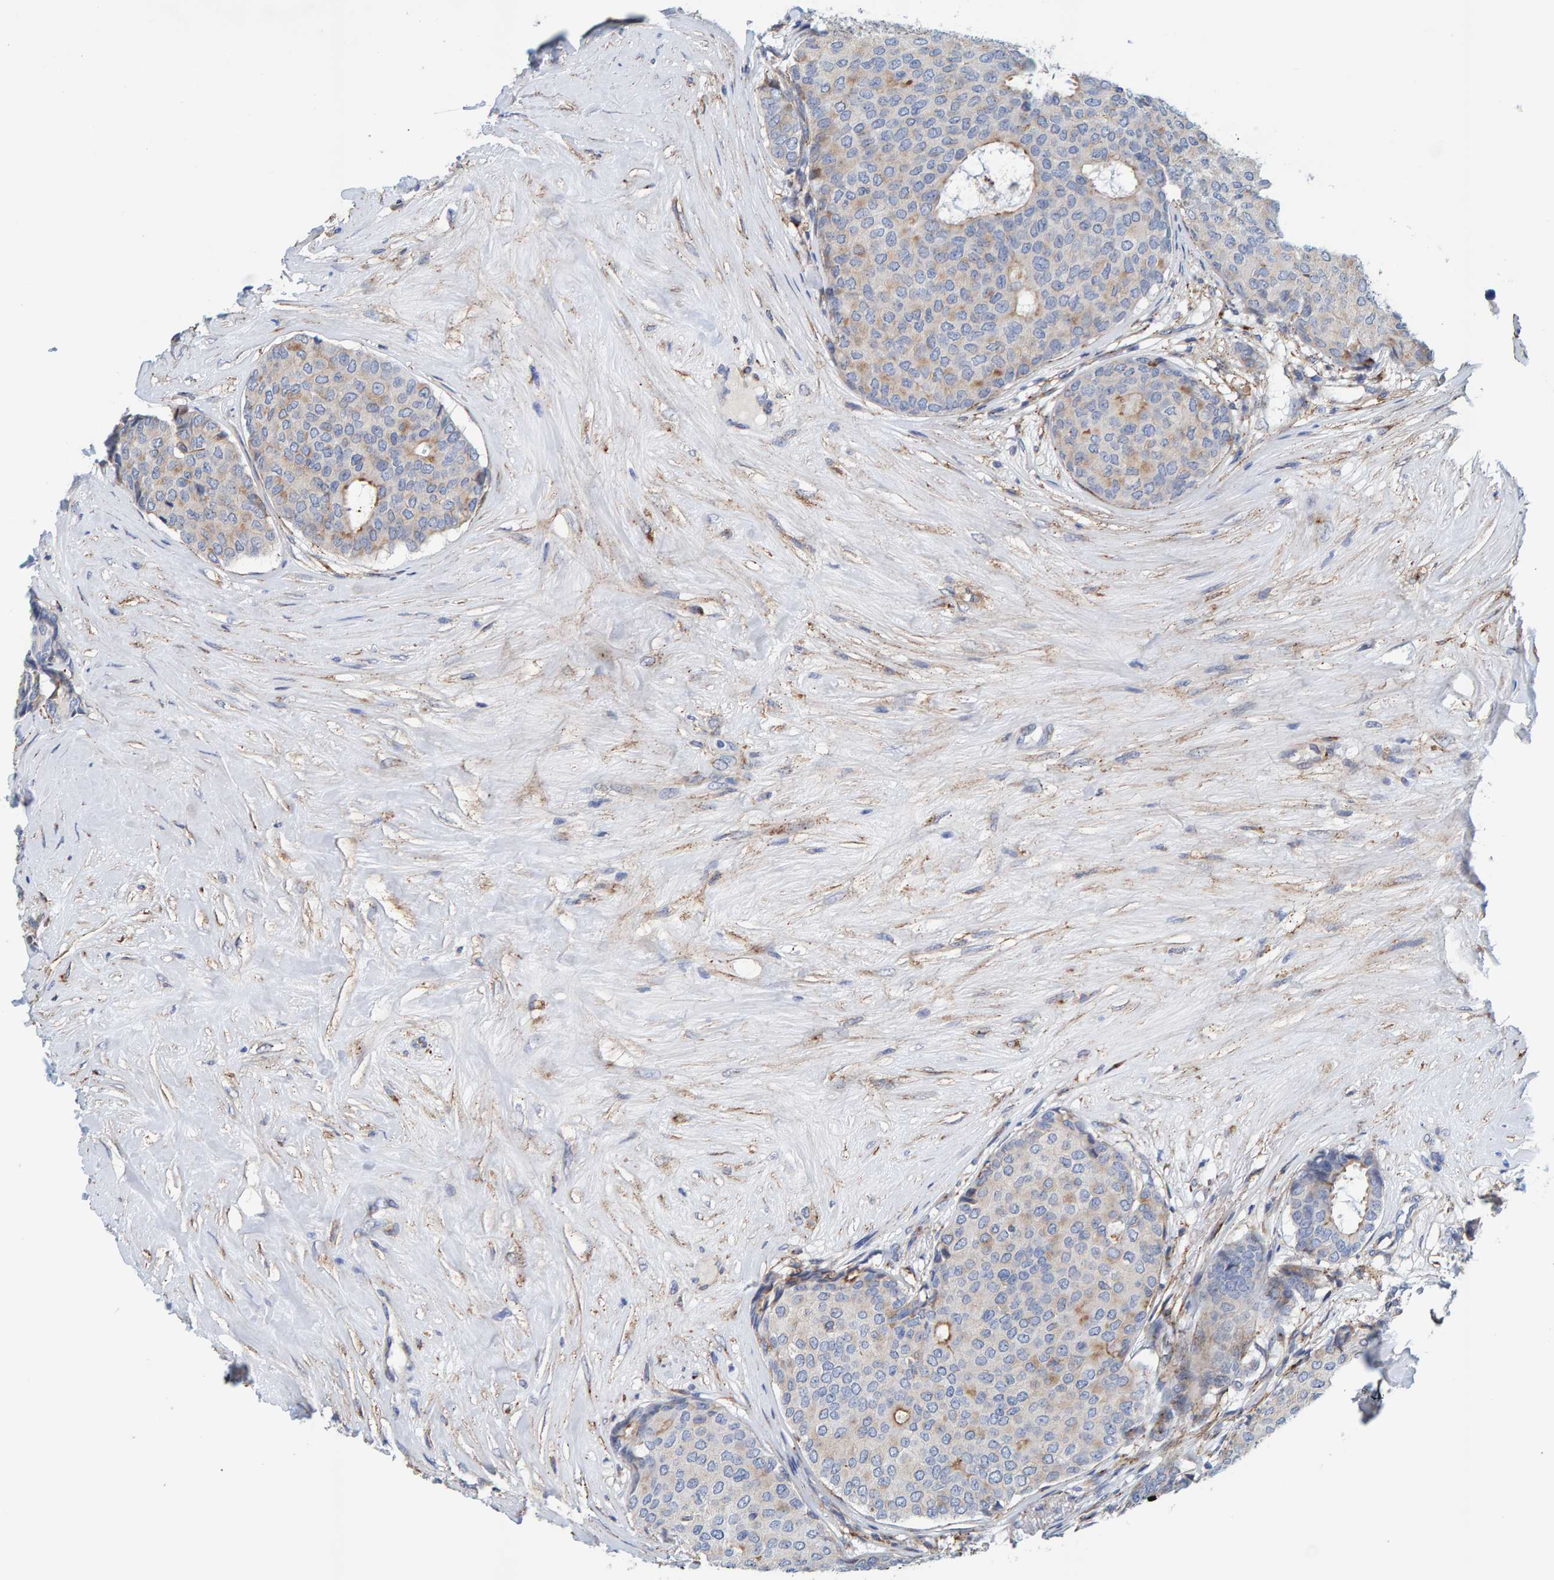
{"staining": {"intensity": "weak", "quantity": "<25%", "location": "cytoplasmic/membranous"}, "tissue": "breast cancer", "cell_type": "Tumor cells", "image_type": "cancer", "snomed": [{"axis": "morphology", "description": "Duct carcinoma"}, {"axis": "topography", "description": "Breast"}], "caption": "Infiltrating ductal carcinoma (breast) was stained to show a protein in brown. There is no significant positivity in tumor cells. (Immunohistochemistry (ihc), brightfield microscopy, high magnification).", "gene": "LRP1", "patient": {"sex": "female", "age": 75}}